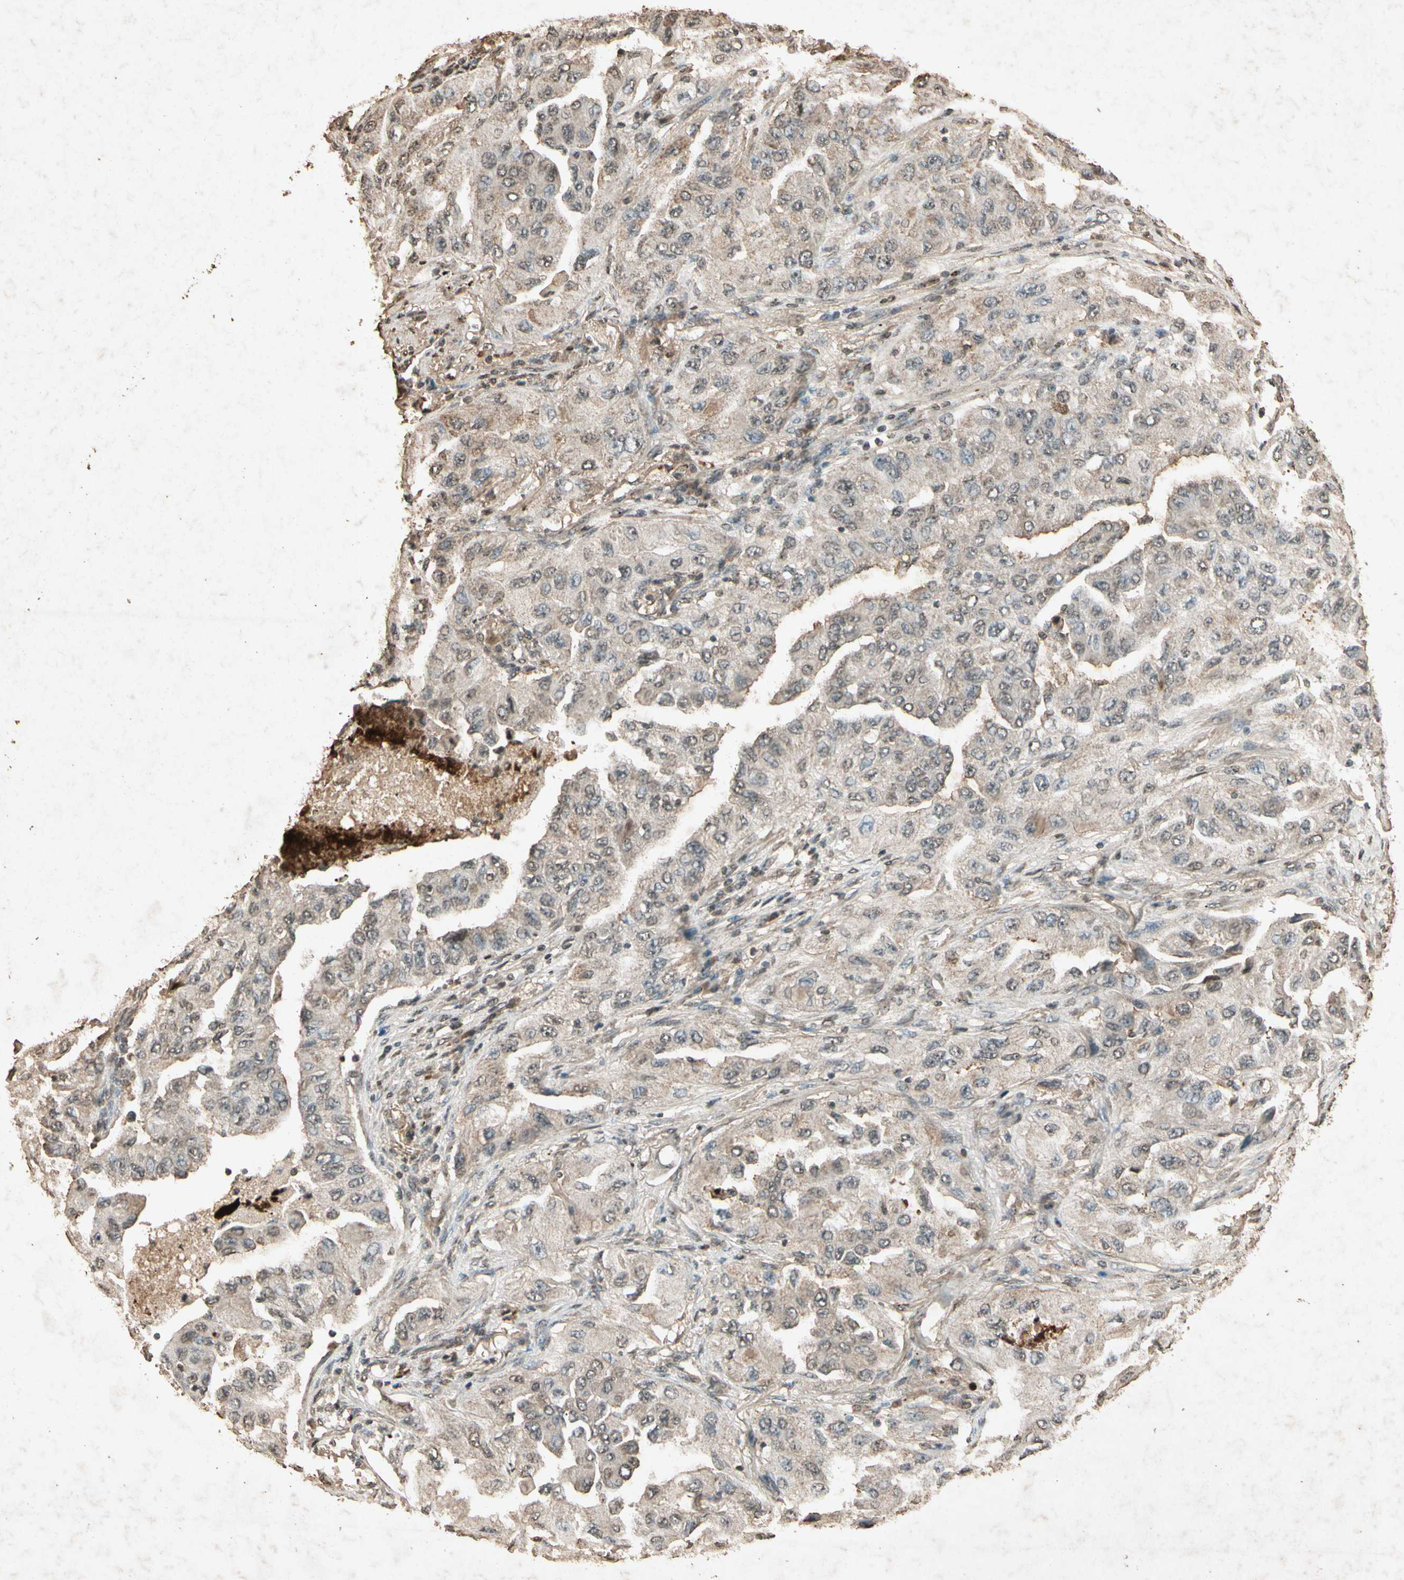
{"staining": {"intensity": "weak", "quantity": "25%-75%", "location": "cytoplasmic/membranous"}, "tissue": "lung cancer", "cell_type": "Tumor cells", "image_type": "cancer", "snomed": [{"axis": "morphology", "description": "Adenocarcinoma, NOS"}, {"axis": "topography", "description": "Lung"}], "caption": "Approximately 25%-75% of tumor cells in human lung adenocarcinoma exhibit weak cytoplasmic/membranous protein positivity as visualized by brown immunohistochemical staining.", "gene": "GC", "patient": {"sex": "female", "age": 65}}